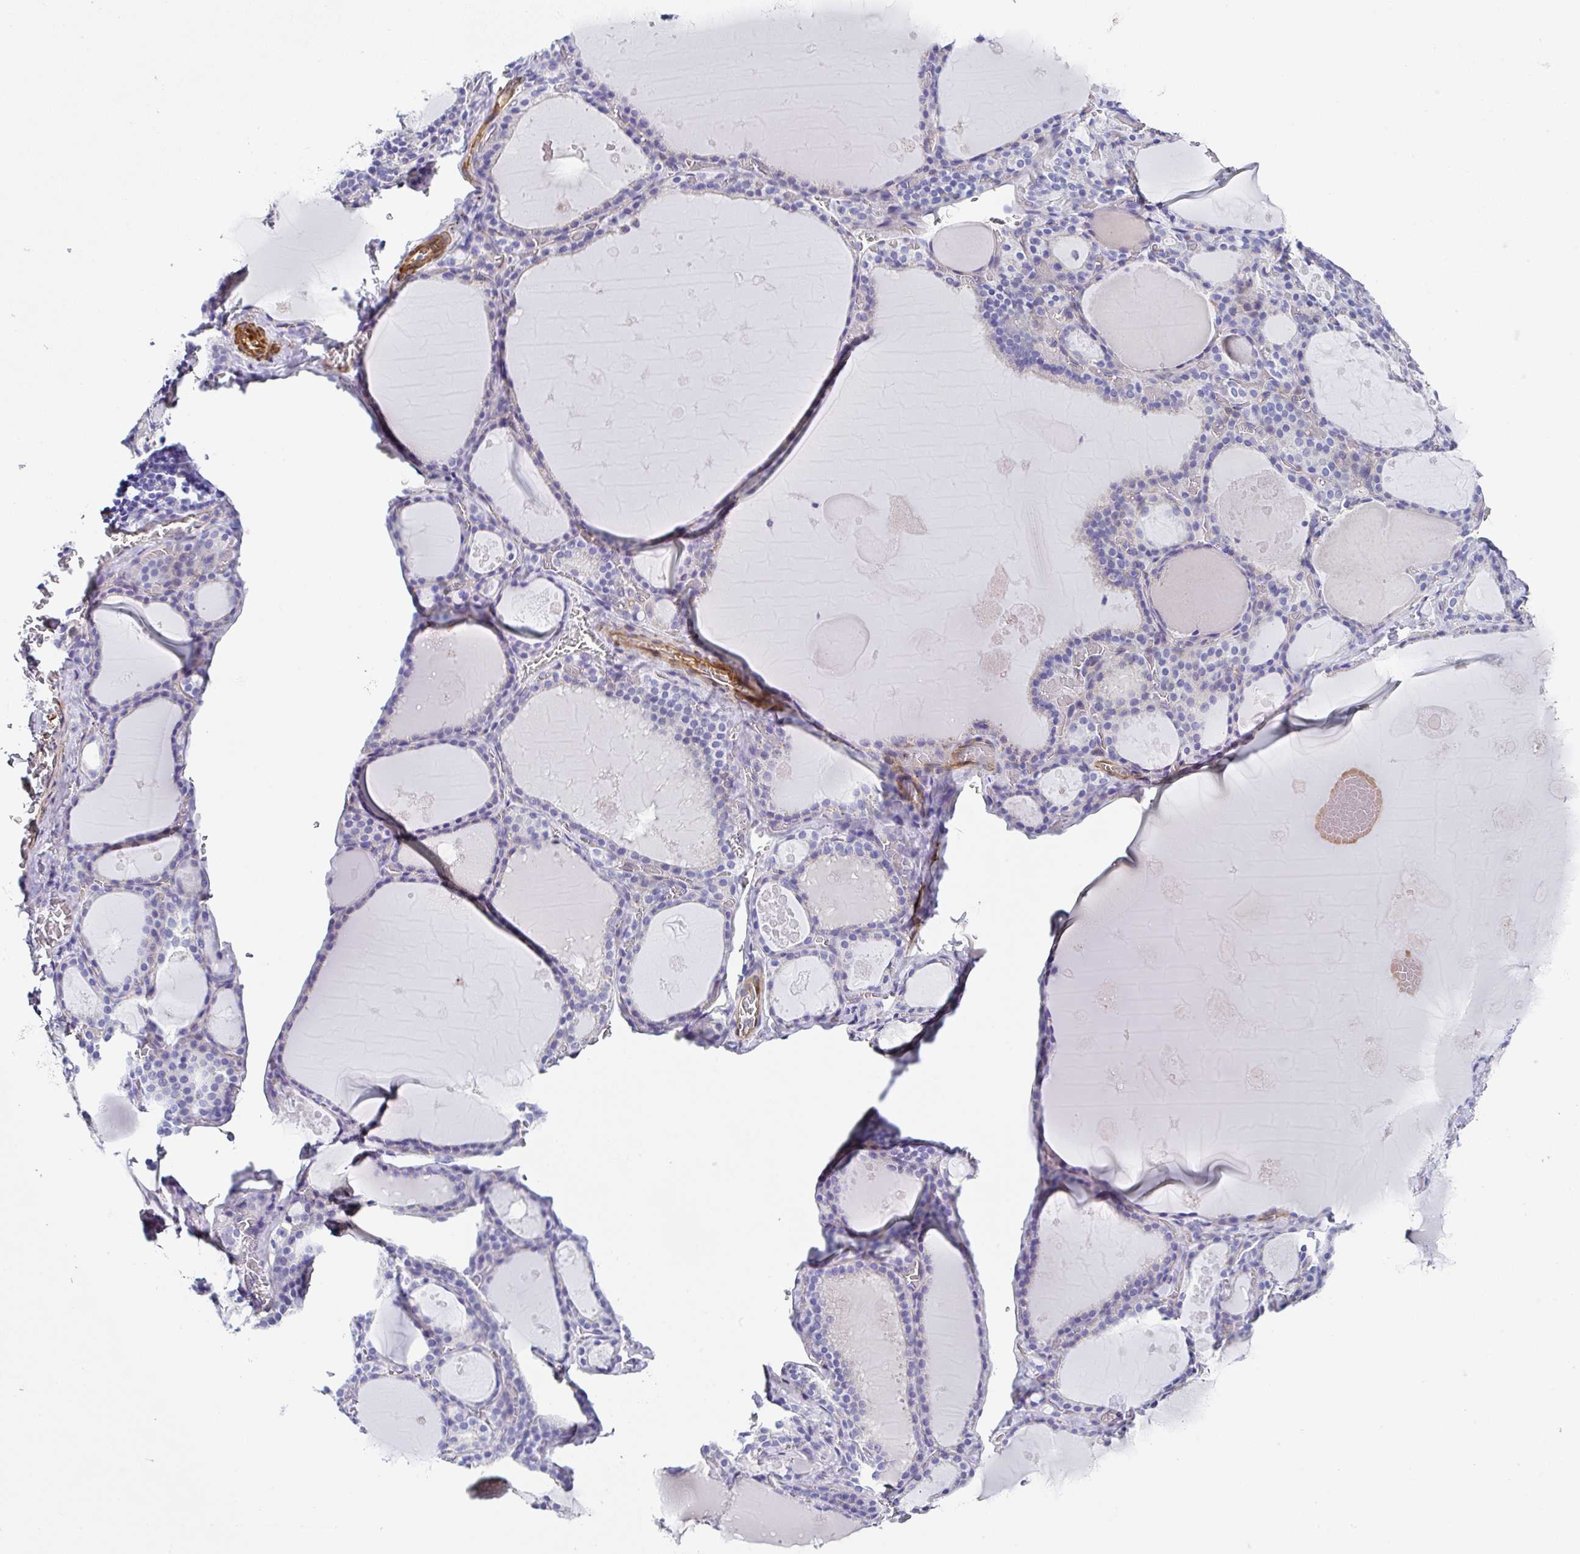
{"staining": {"intensity": "negative", "quantity": "none", "location": "none"}, "tissue": "thyroid gland", "cell_type": "Glandular cells", "image_type": "normal", "snomed": [{"axis": "morphology", "description": "Normal tissue, NOS"}, {"axis": "topography", "description": "Thyroid gland"}], "caption": "Human thyroid gland stained for a protein using immunohistochemistry reveals no staining in glandular cells.", "gene": "PPFIA4", "patient": {"sex": "male", "age": 56}}